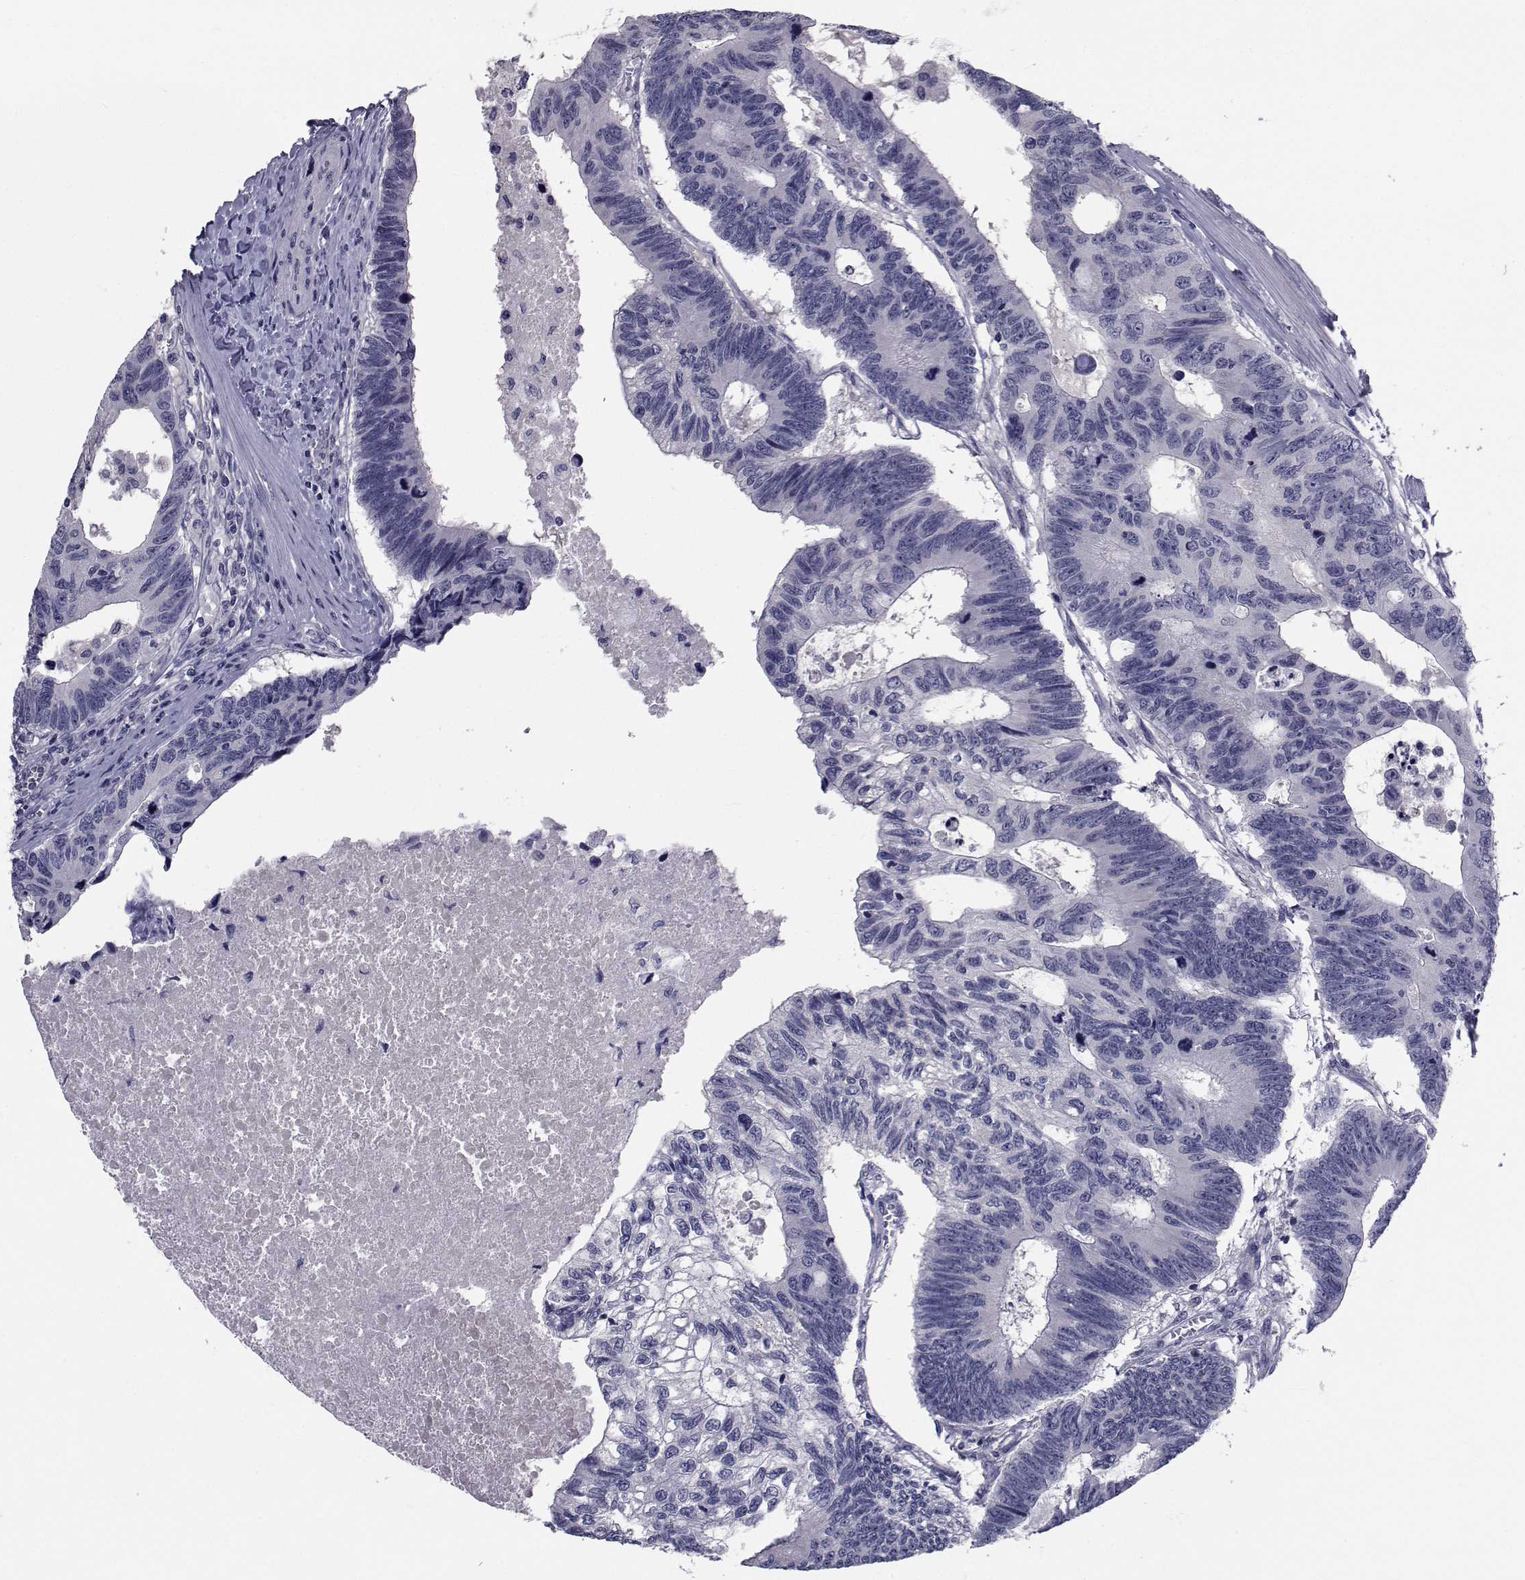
{"staining": {"intensity": "negative", "quantity": "none", "location": "none"}, "tissue": "colorectal cancer", "cell_type": "Tumor cells", "image_type": "cancer", "snomed": [{"axis": "morphology", "description": "Adenocarcinoma, NOS"}, {"axis": "topography", "description": "Colon"}], "caption": "Micrograph shows no protein staining in tumor cells of adenocarcinoma (colorectal) tissue.", "gene": "CHRNA1", "patient": {"sex": "female", "age": 77}}